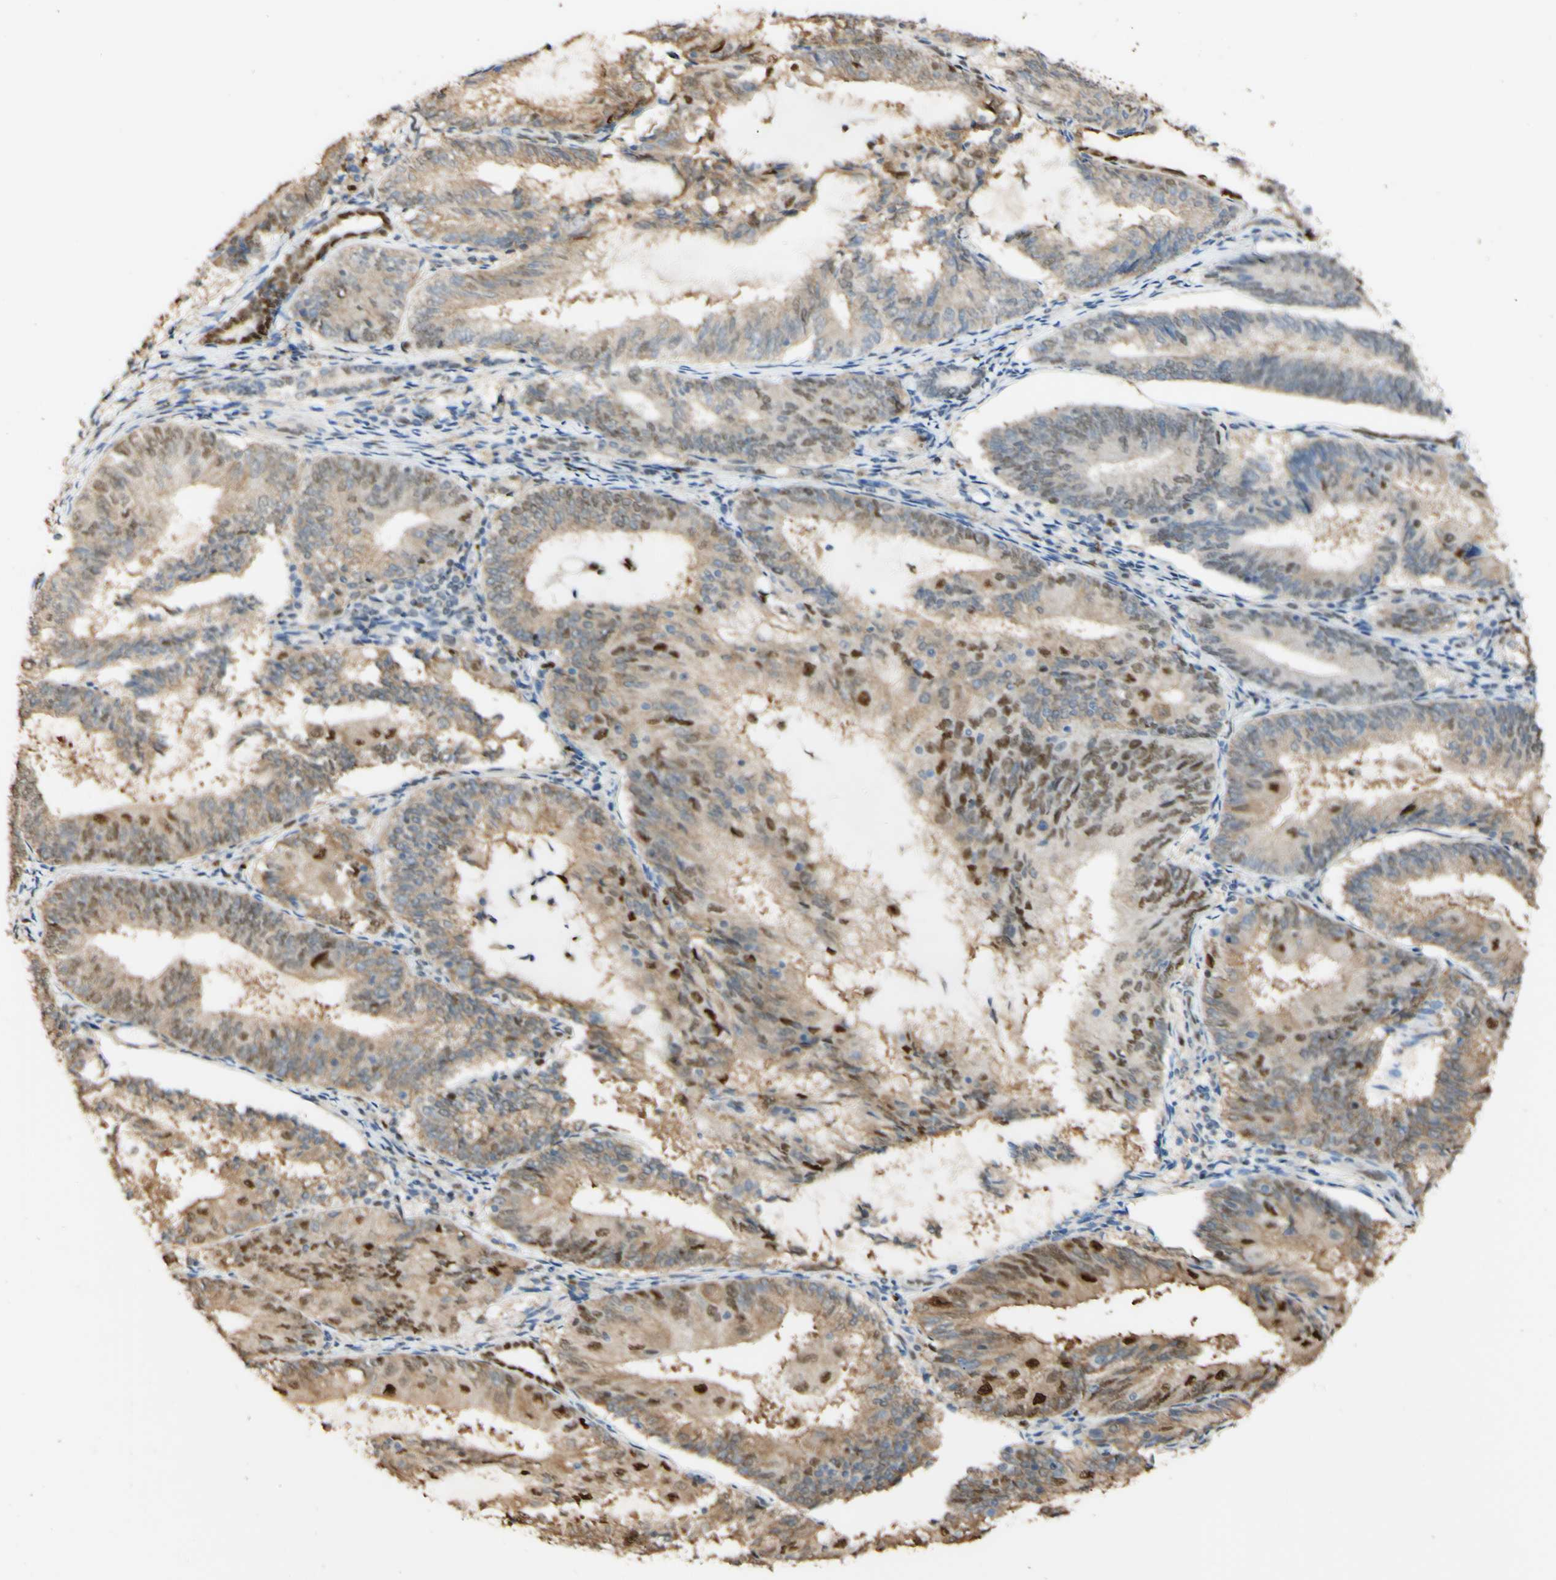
{"staining": {"intensity": "strong", "quantity": "25%-75%", "location": "nuclear"}, "tissue": "endometrial cancer", "cell_type": "Tumor cells", "image_type": "cancer", "snomed": [{"axis": "morphology", "description": "Adenocarcinoma, NOS"}, {"axis": "topography", "description": "Endometrium"}], "caption": "Immunohistochemistry (IHC) (DAB) staining of human adenocarcinoma (endometrial) displays strong nuclear protein expression in about 25%-75% of tumor cells.", "gene": "MAP3K4", "patient": {"sex": "female", "age": 81}}